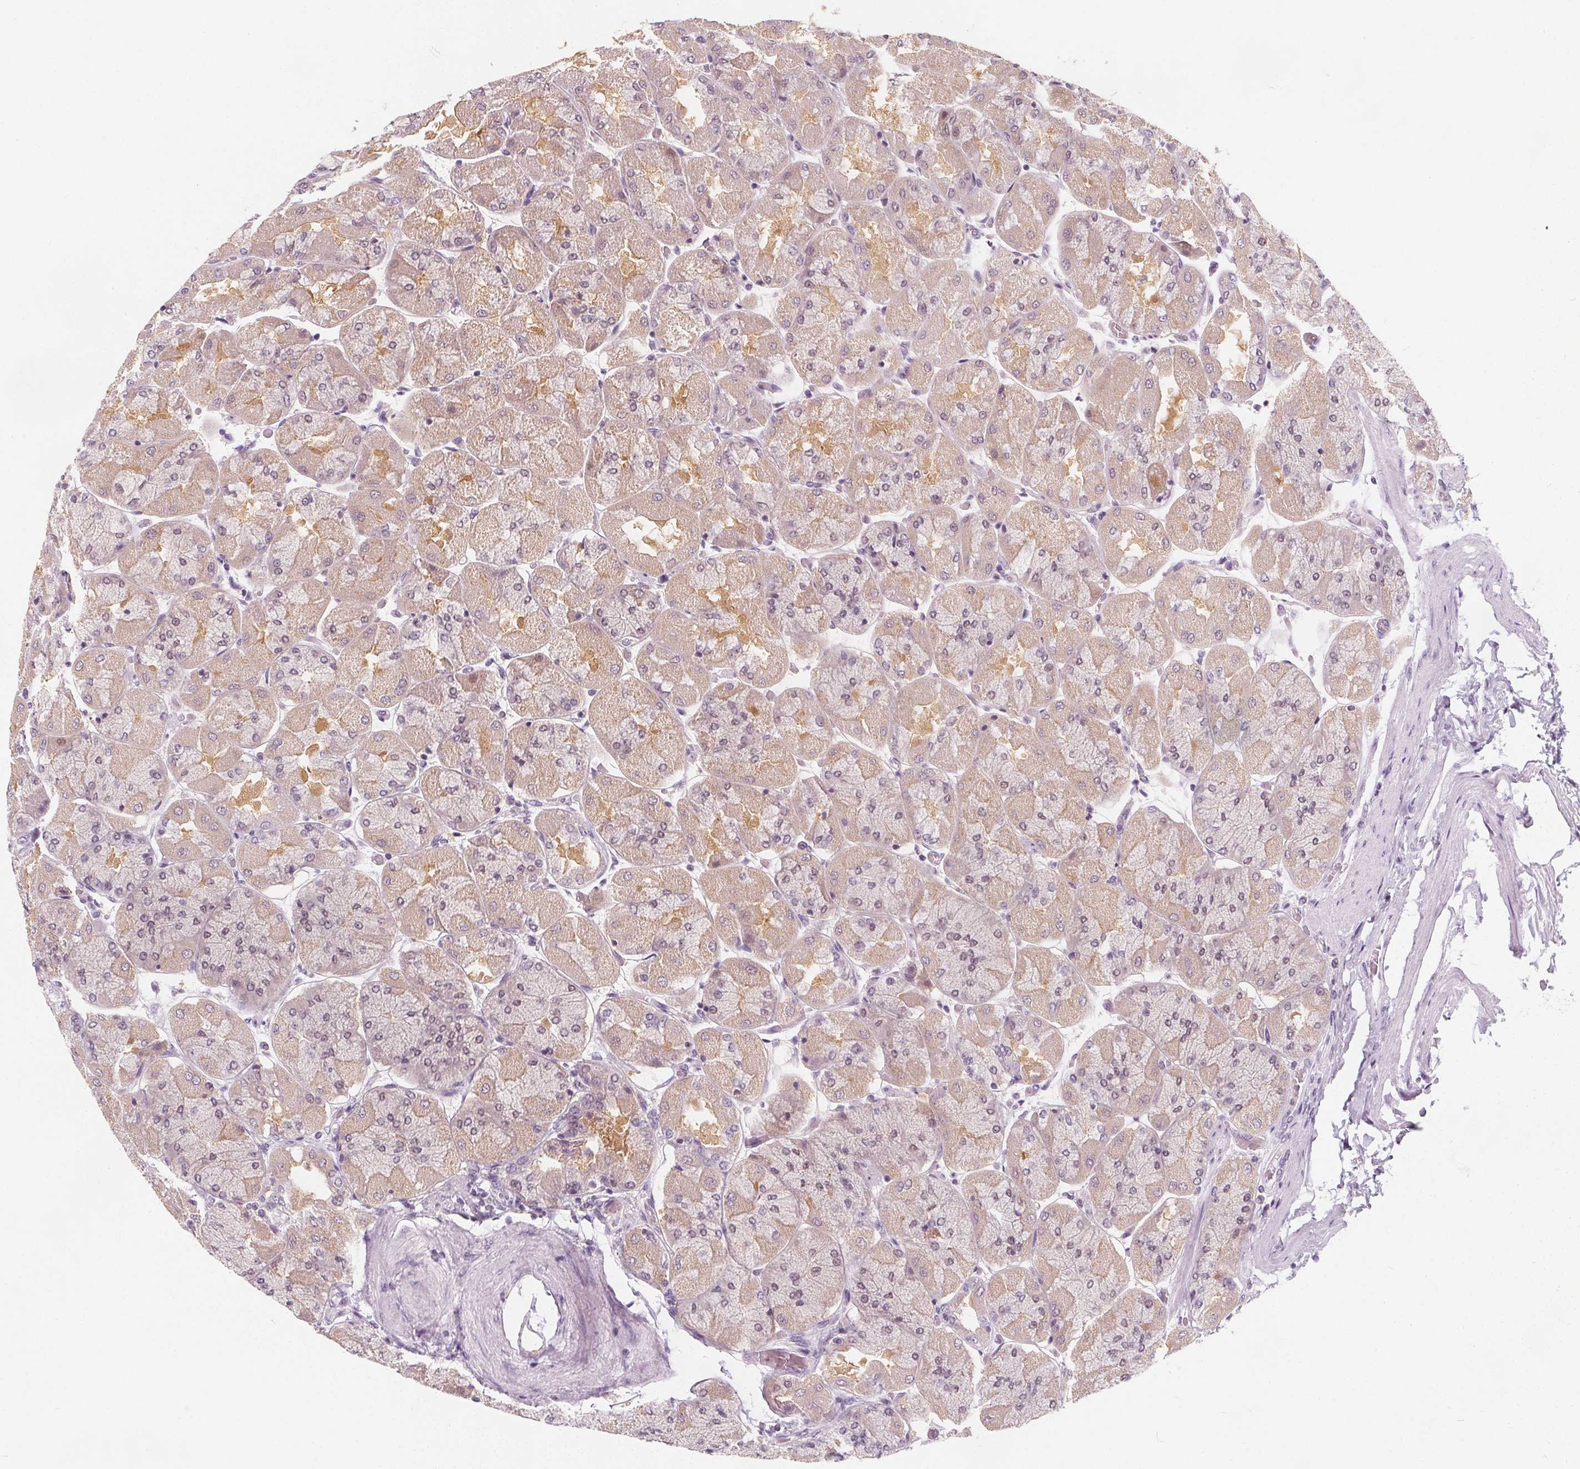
{"staining": {"intensity": "weak", "quantity": ">75%", "location": "cytoplasmic/membranous"}, "tissue": "stomach", "cell_type": "Glandular cells", "image_type": "normal", "snomed": [{"axis": "morphology", "description": "Normal tissue, NOS"}, {"axis": "topography", "description": "Stomach"}], "caption": "Protein expression analysis of unremarkable stomach demonstrates weak cytoplasmic/membranous expression in about >75% of glandular cells.", "gene": "UGP2", "patient": {"sex": "female", "age": 61}}